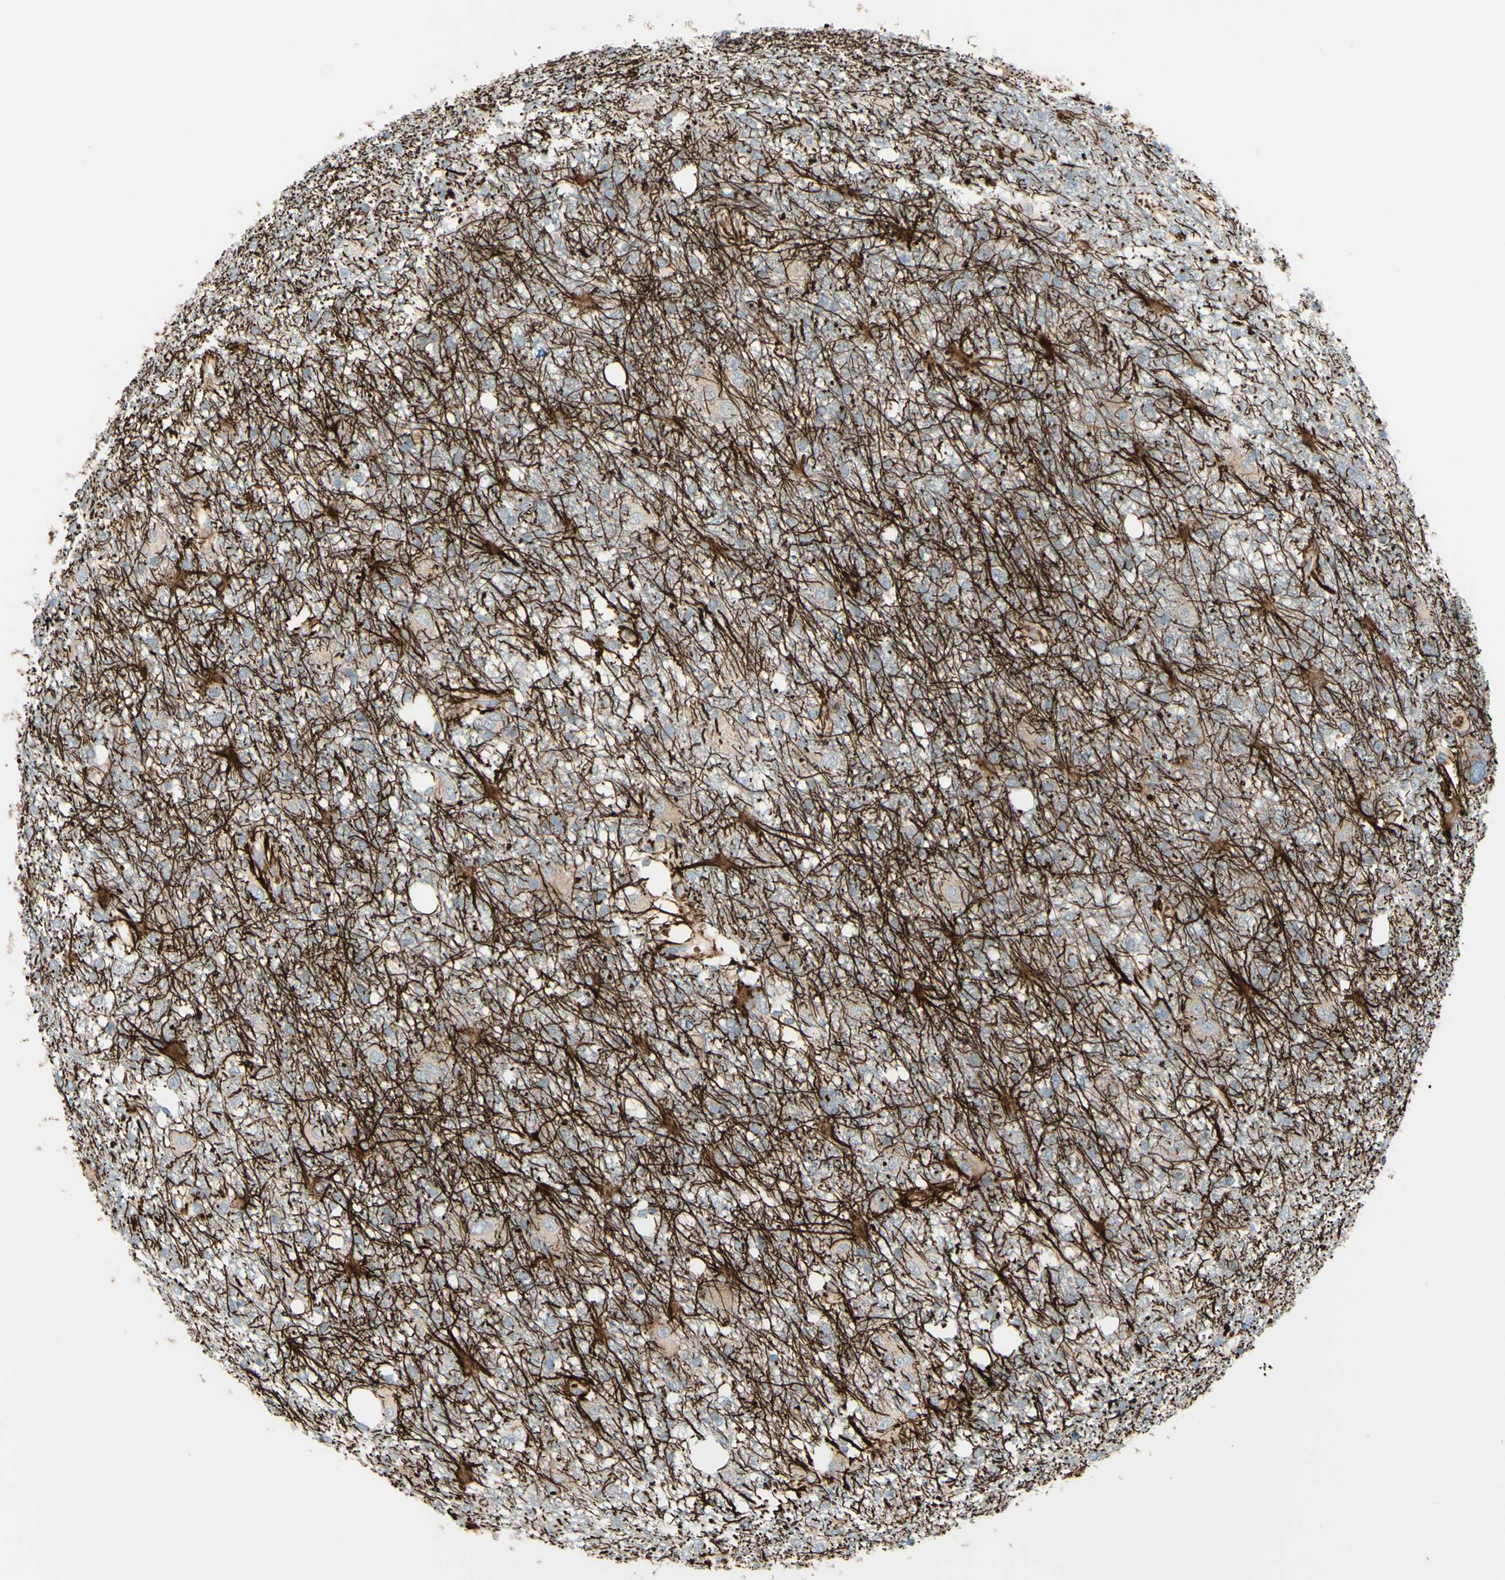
{"staining": {"intensity": "negative", "quantity": "none", "location": "none"}, "tissue": "glioma", "cell_type": "Tumor cells", "image_type": "cancer", "snomed": [{"axis": "morphology", "description": "Glioma, malignant, High grade"}, {"axis": "topography", "description": "Brain"}], "caption": "IHC photomicrograph of neoplastic tissue: glioma stained with DAB reveals no significant protein staining in tumor cells. (DAB immunohistochemistry (IHC), high magnification).", "gene": "GAN", "patient": {"sex": "female", "age": 59}}